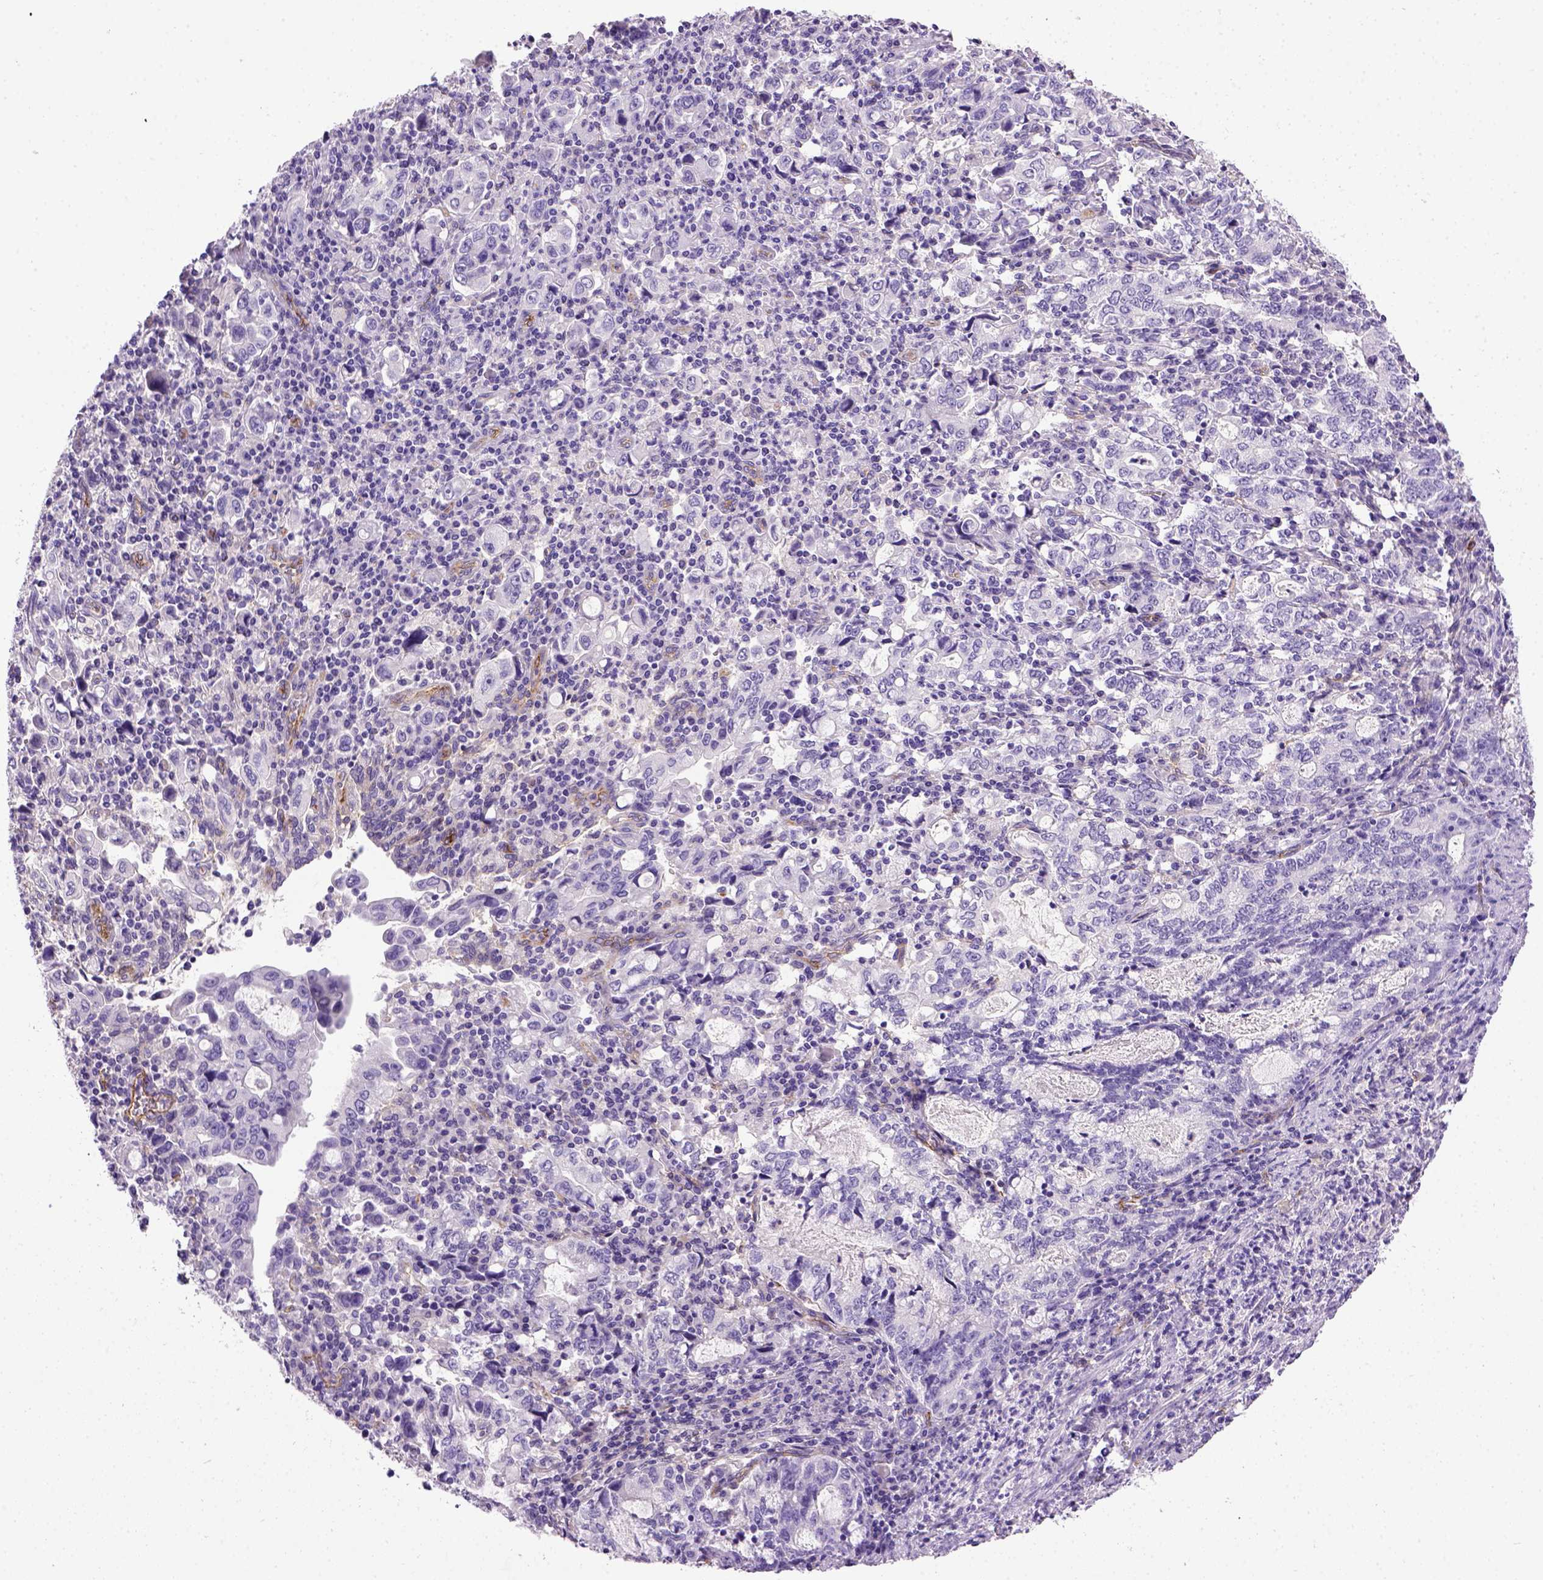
{"staining": {"intensity": "negative", "quantity": "none", "location": "none"}, "tissue": "stomach cancer", "cell_type": "Tumor cells", "image_type": "cancer", "snomed": [{"axis": "morphology", "description": "Adenocarcinoma, NOS"}, {"axis": "topography", "description": "Stomach, lower"}], "caption": "Protein analysis of stomach adenocarcinoma demonstrates no significant expression in tumor cells.", "gene": "ENG", "patient": {"sex": "female", "age": 72}}